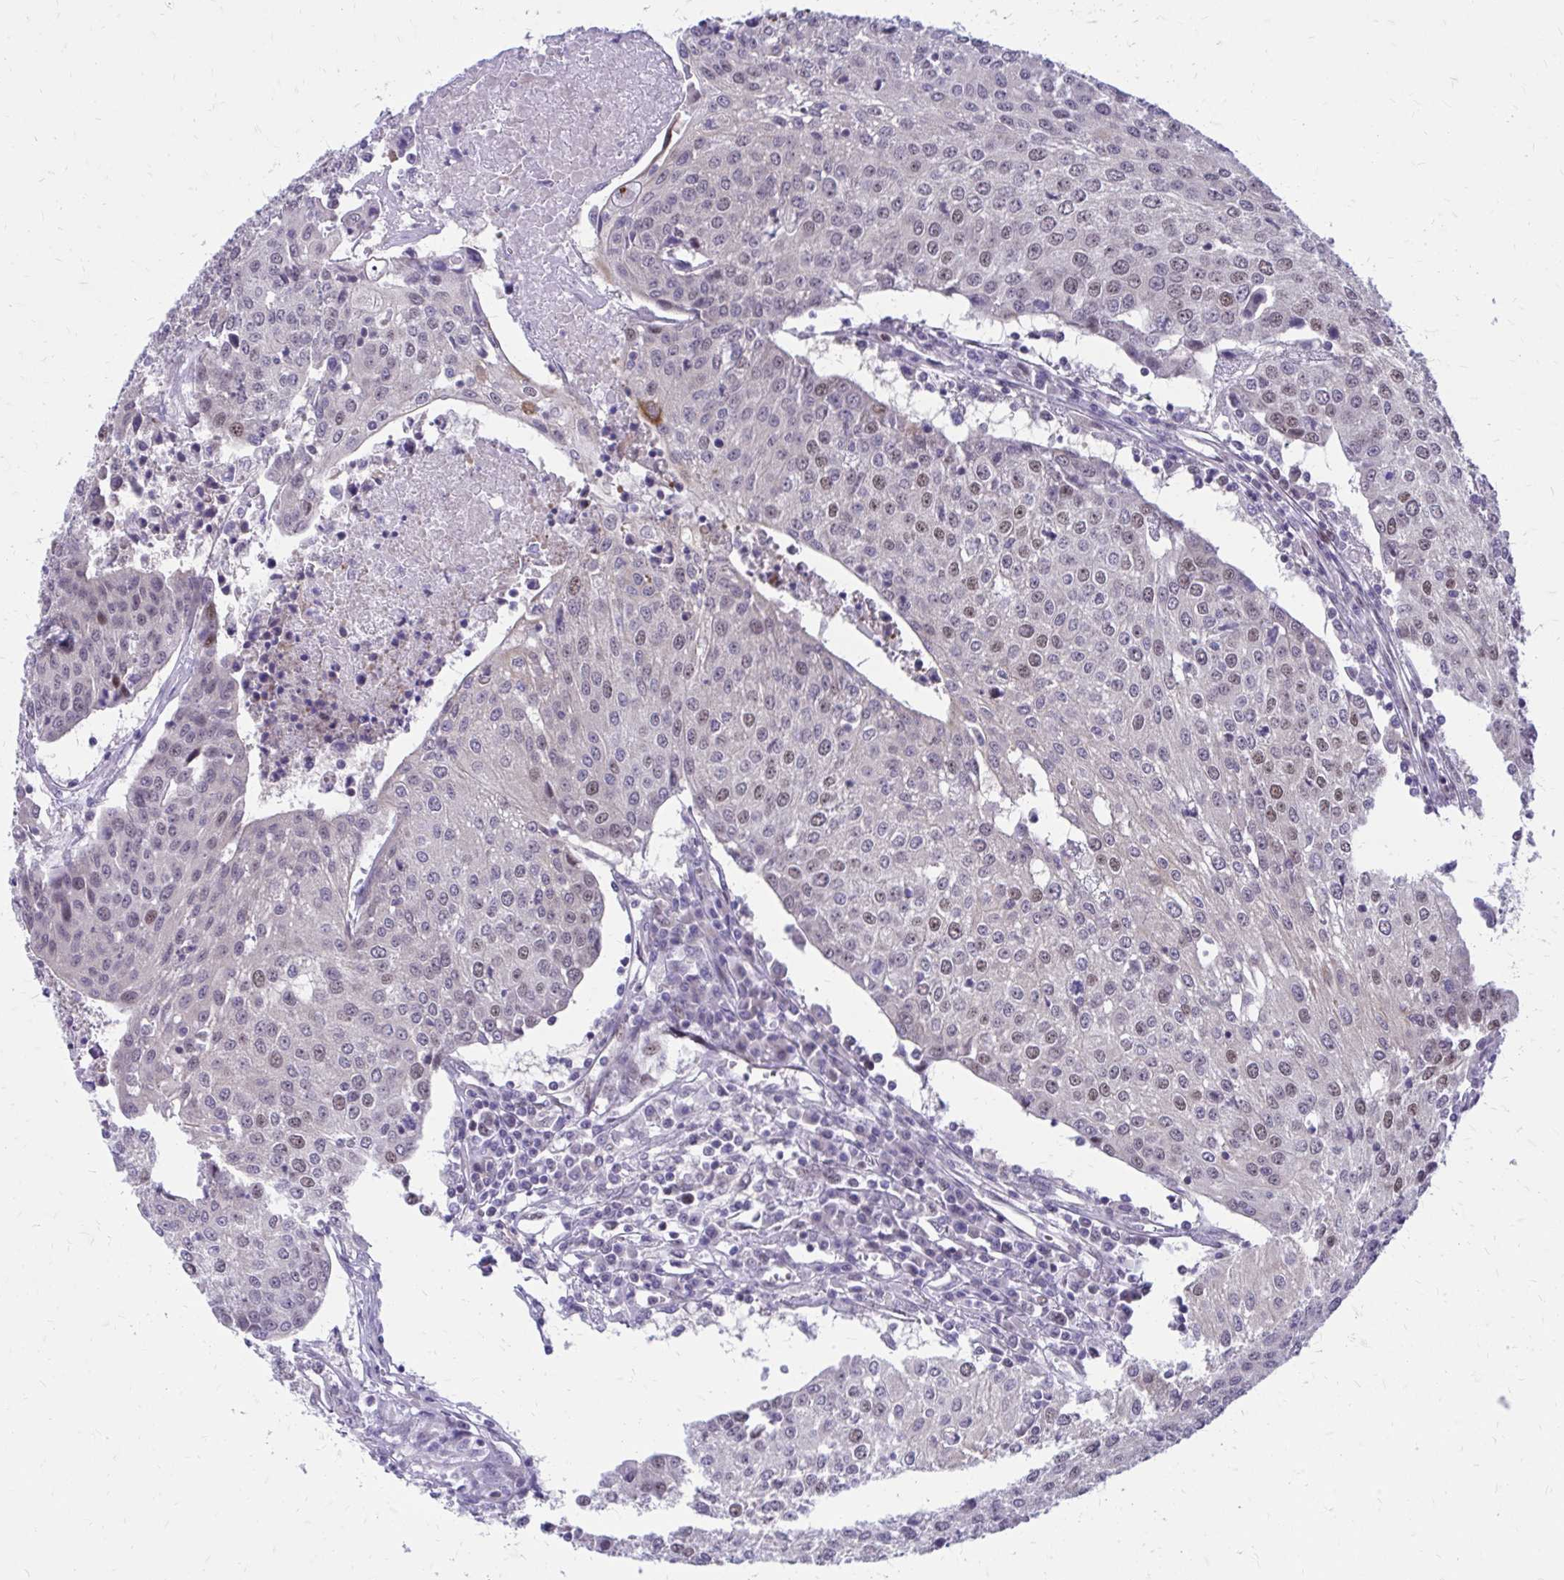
{"staining": {"intensity": "weak", "quantity": "25%-75%", "location": "nuclear"}, "tissue": "urothelial cancer", "cell_type": "Tumor cells", "image_type": "cancer", "snomed": [{"axis": "morphology", "description": "Urothelial carcinoma, High grade"}, {"axis": "topography", "description": "Urinary bladder"}], "caption": "Urothelial carcinoma (high-grade) stained for a protein reveals weak nuclear positivity in tumor cells.", "gene": "ANKRD30B", "patient": {"sex": "female", "age": 85}}